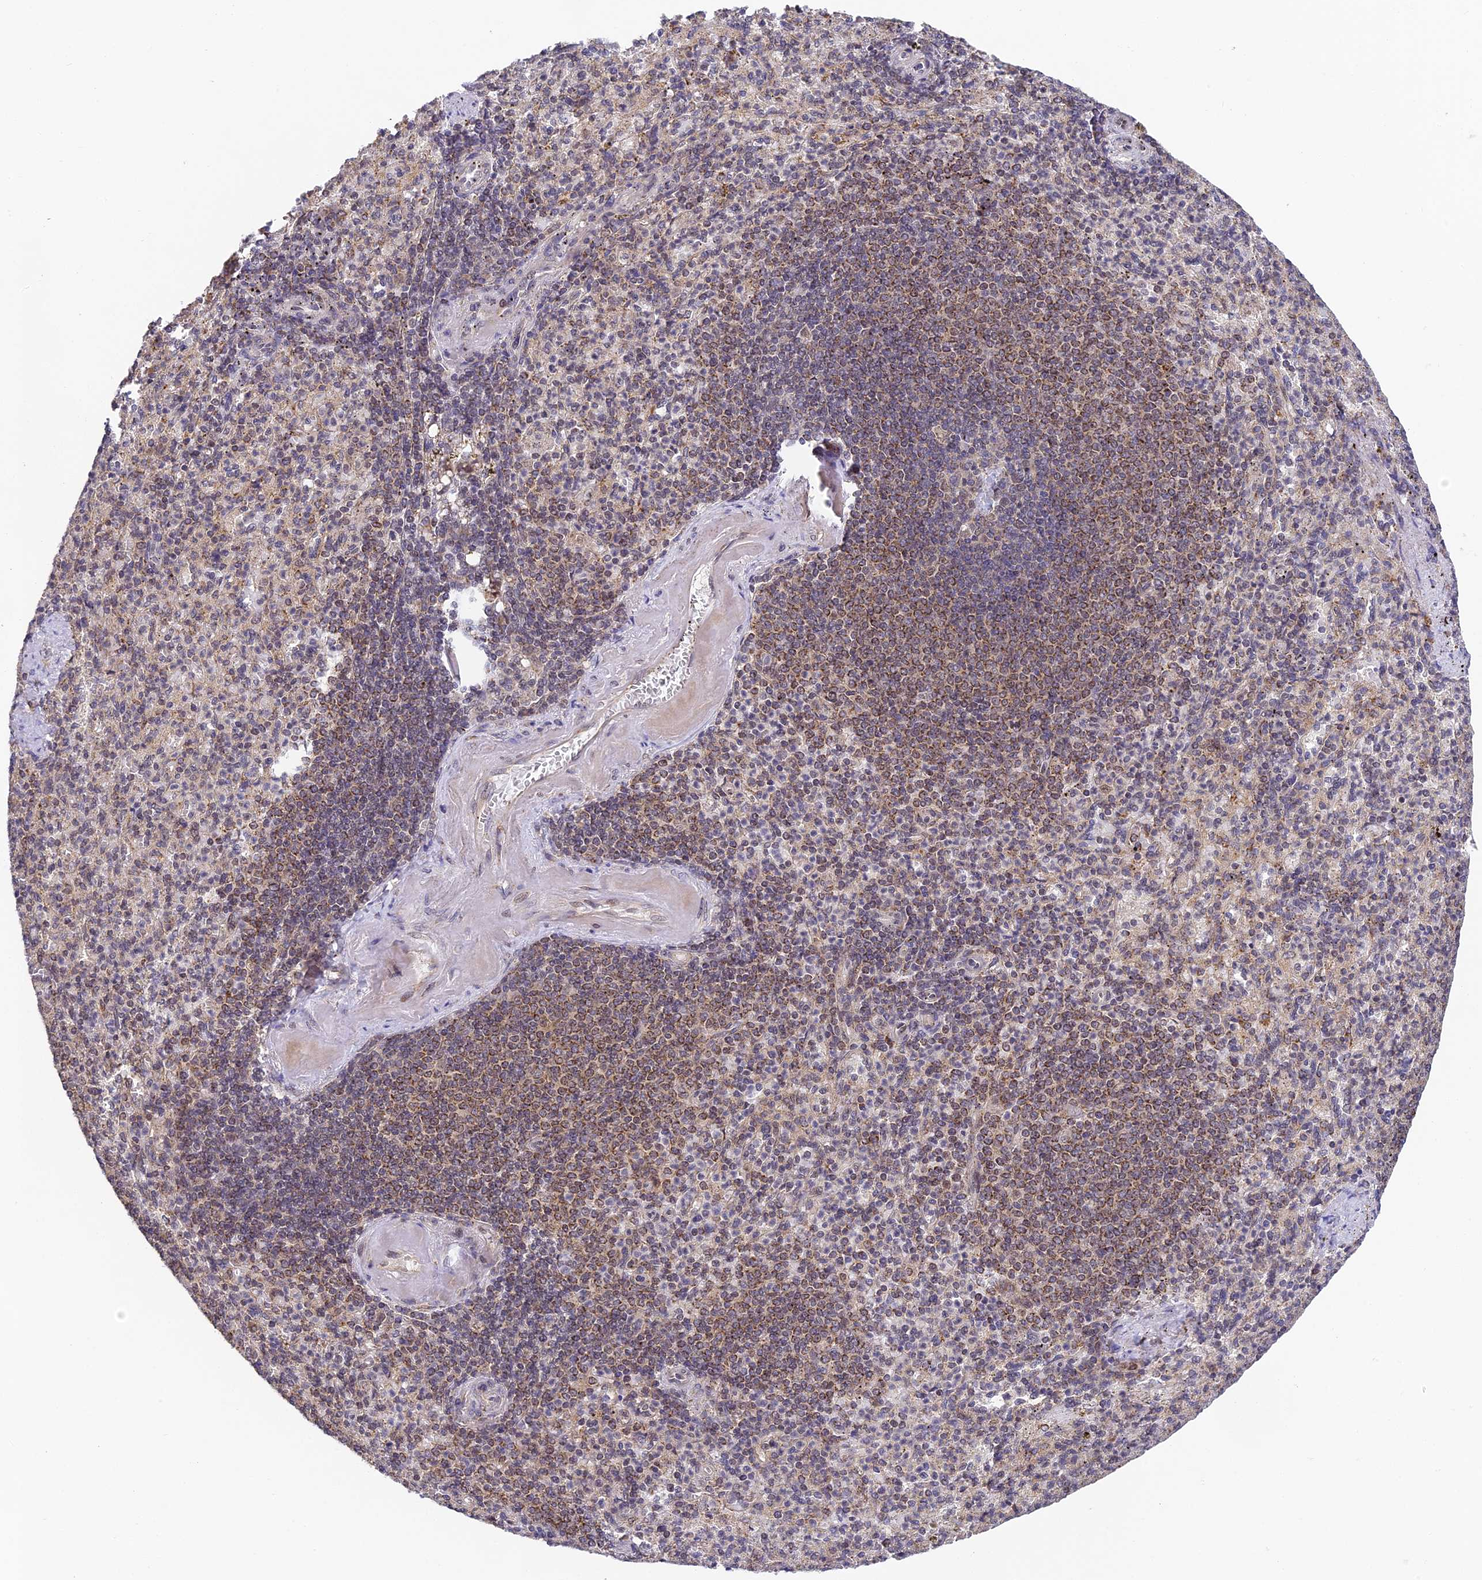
{"staining": {"intensity": "weak", "quantity": "25%-75%", "location": "nuclear"}, "tissue": "spleen", "cell_type": "Cells in red pulp", "image_type": "normal", "snomed": [{"axis": "morphology", "description": "Normal tissue, NOS"}, {"axis": "topography", "description": "Spleen"}], "caption": "Spleen stained with DAB (3,3'-diaminobenzidine) immunohistochemistry demonstrates low levels of weak nuclear expression in approximately 25%-75% of cells in red pulp.", "gene": "DNAAF10", "patient": {"sex": "female", "age": 74}}